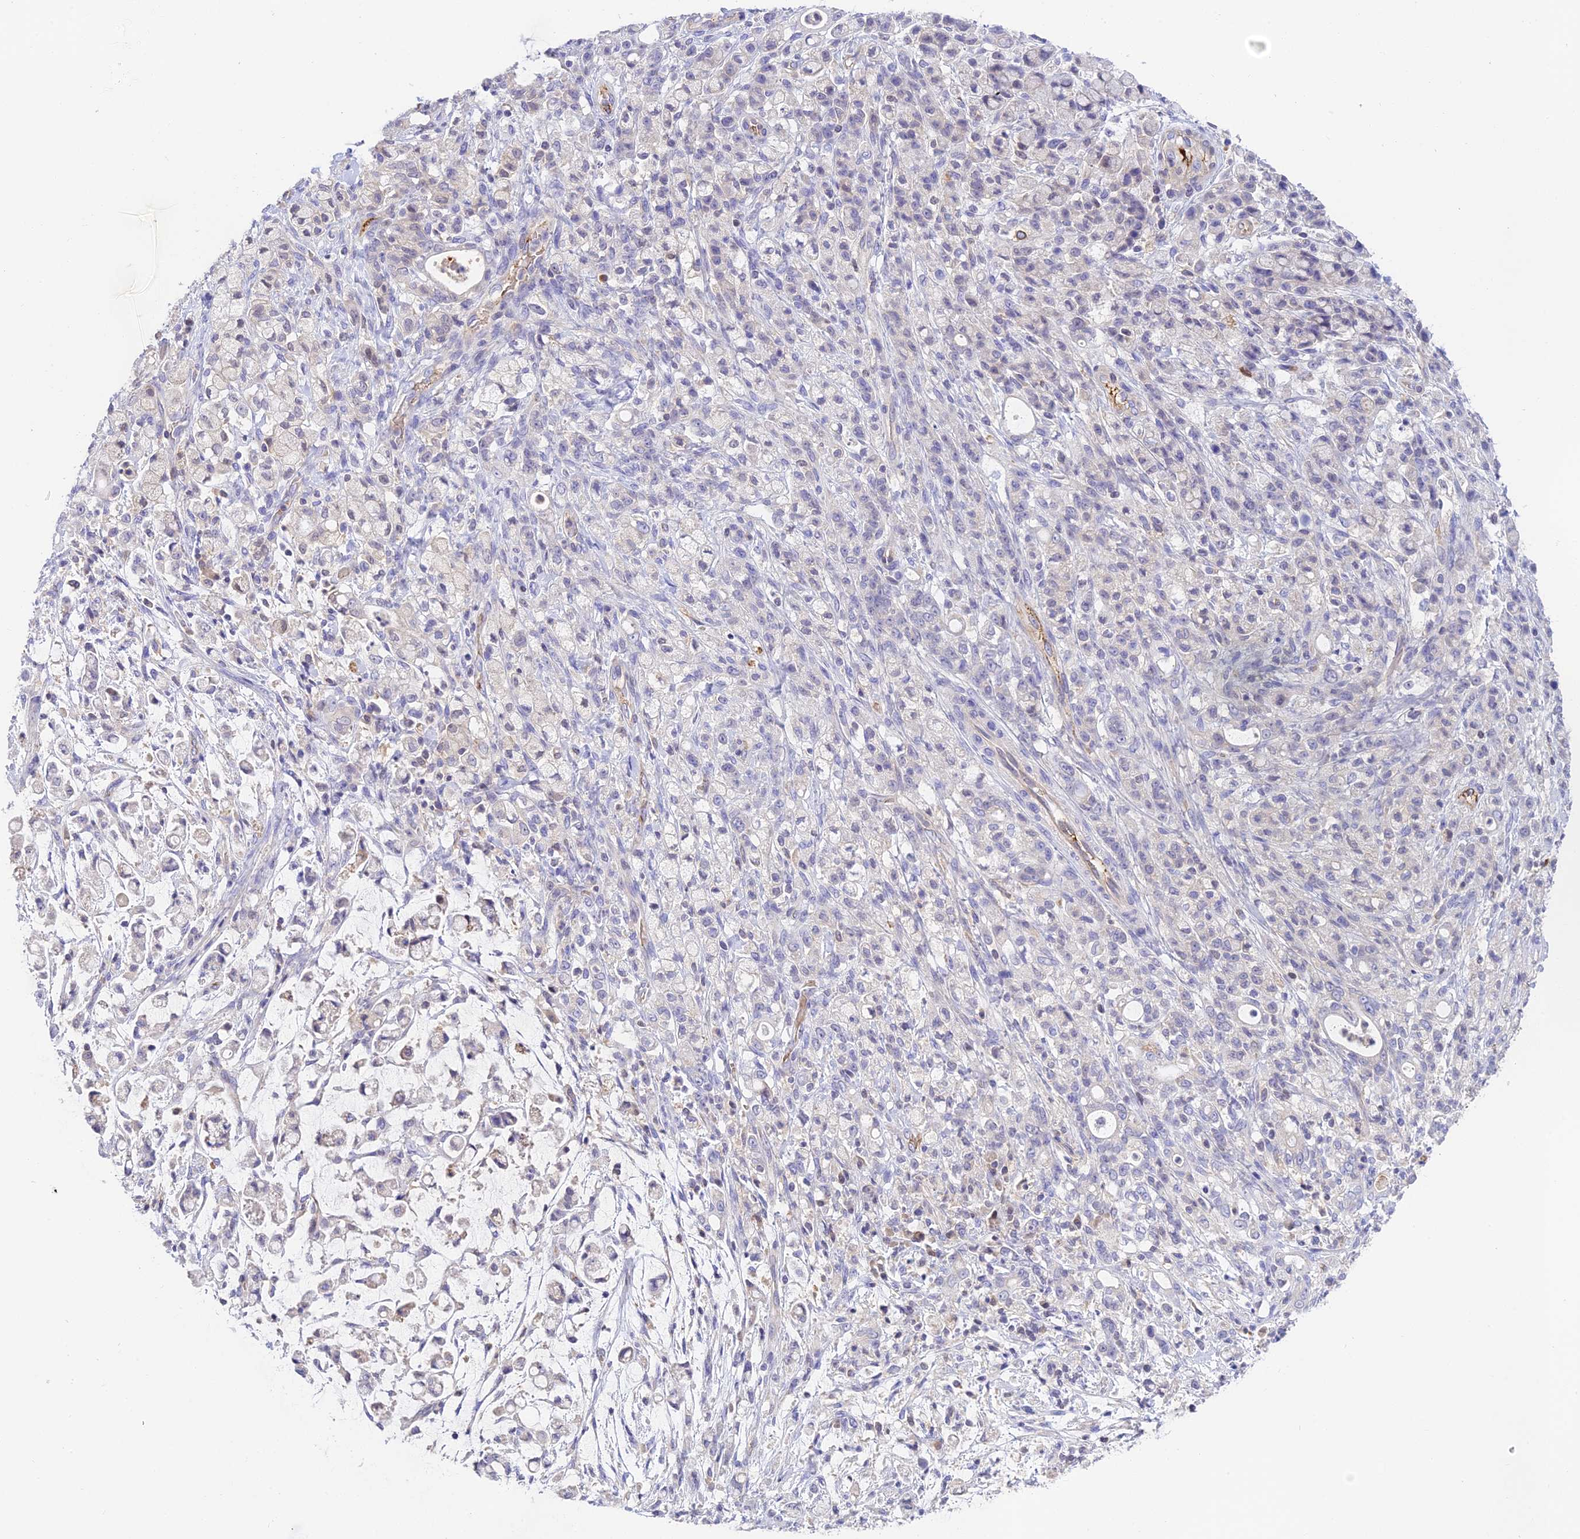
{"staining": {"intensity": "negative", "quantity": "none", "location": "none"}, "tissue": "stomach cancer", "cell_type": "Tumor cells", "image_type": "cancer", "snomed": [{"axis": "morphology", "description": "Adenocarcinoma, NOS"}, {"axis": "topography", "description": "Stomach"}], "caption": "High magnification brightfield microscopy of stomach adenocarcinoma stained with DAB (brown) and counterstained with hematoxylin (blue): tumor cells show no significant positivity.", "gene": "HDHD2", "patient": {"sex": "female", "age": 60}}